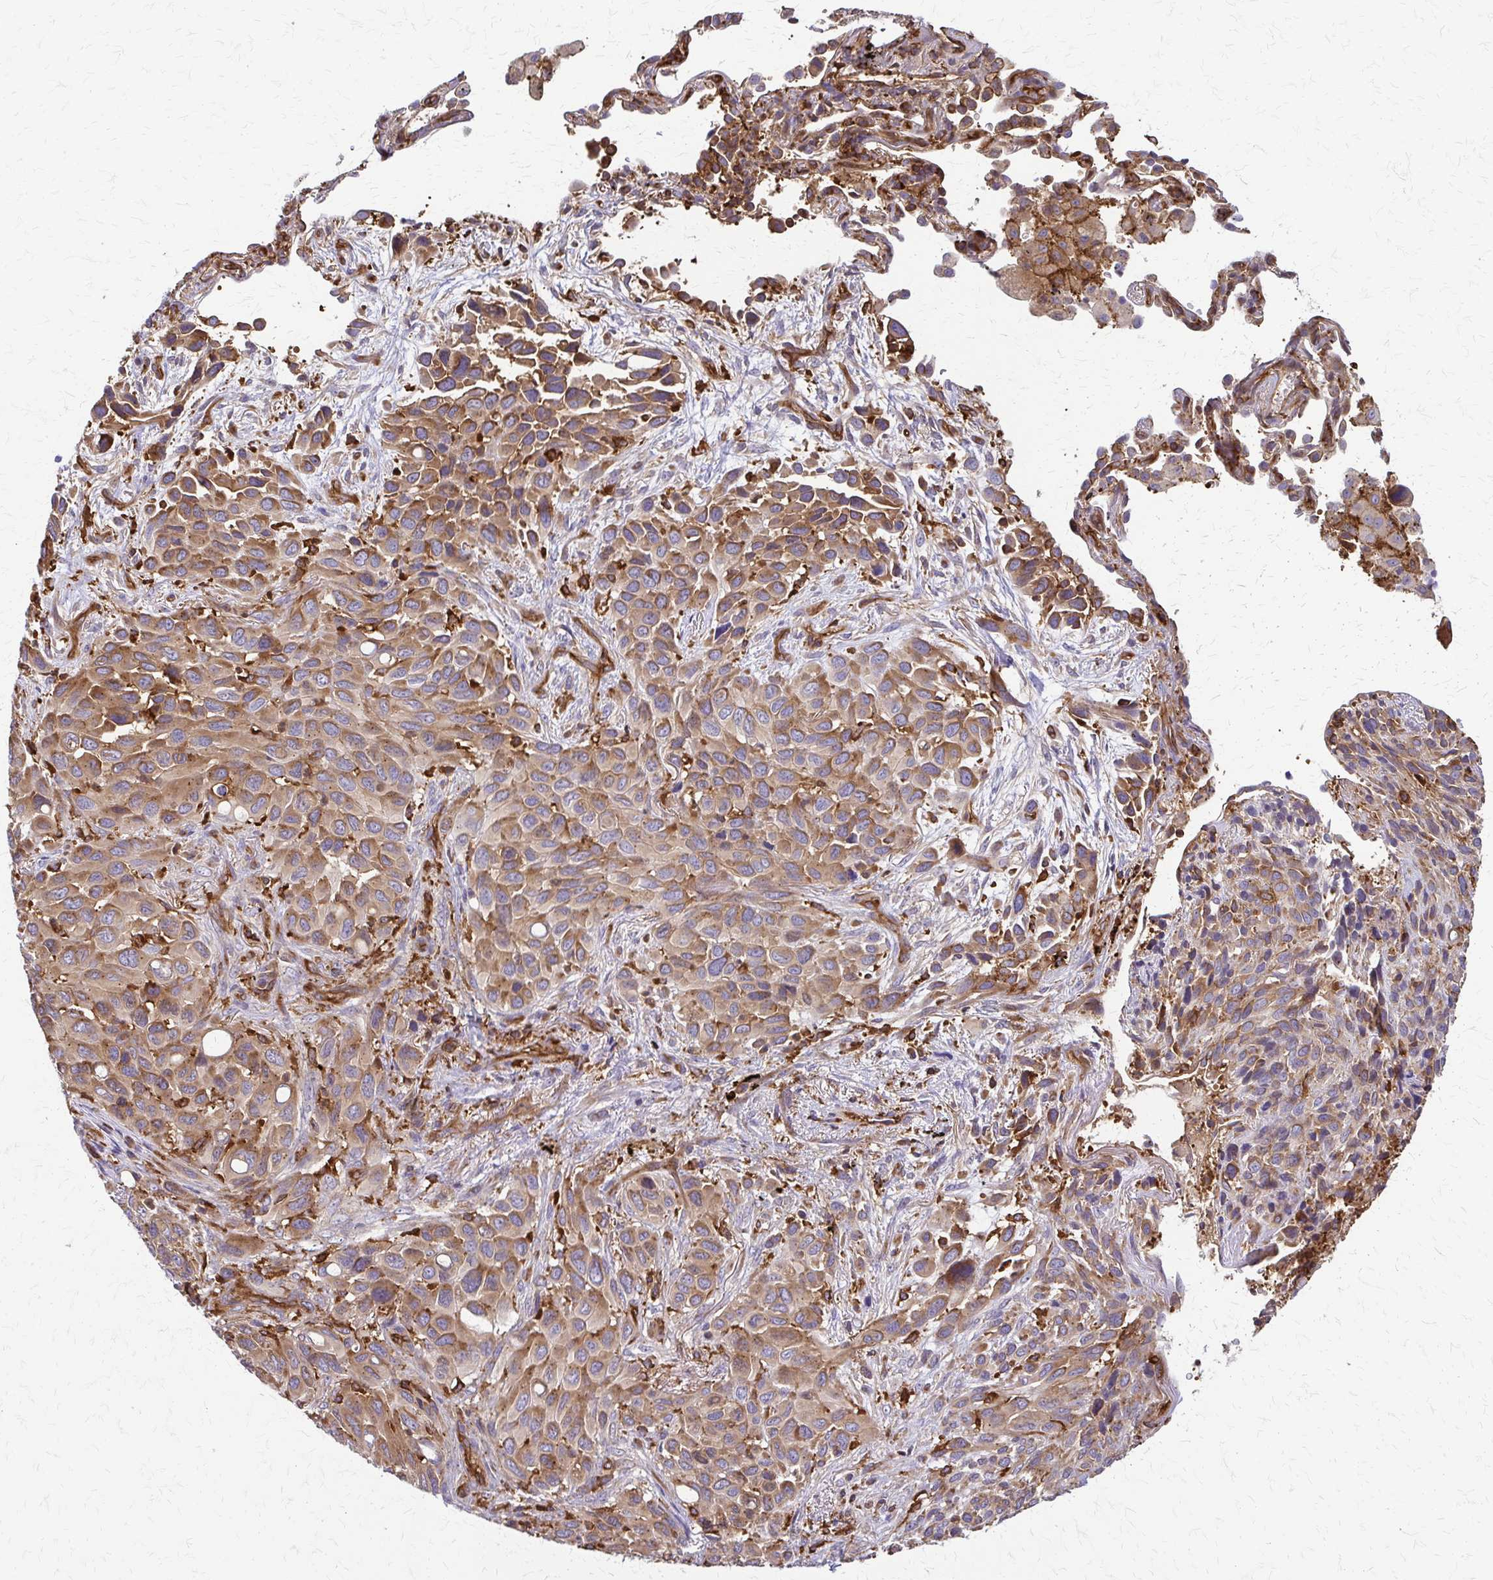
{"staining": {"intensity": "moderate", "quantity": ">75%", "location": "cytoplasmic/membranous"}, "tissue": "melanoma", "cell_type": "Tumor cells", "image_type": "cancer", "snomed": [{"axis": "morphology", "description": "Malignant melanoma, Metastatic site"}, {"axis": "topography", "description": "Lung"}], "caption": "Melanoma was stained to show a protein in brown. There is medium levels of moderate cytoplasmic/membranous positivity in approximately >75% of tumor cells. Immunohistochemistry (ihc) stains the protein of interest in brown and the nuclei are stained blue.", "gene": "WASF2", "patient": {"sex": "male", "age": 48}}